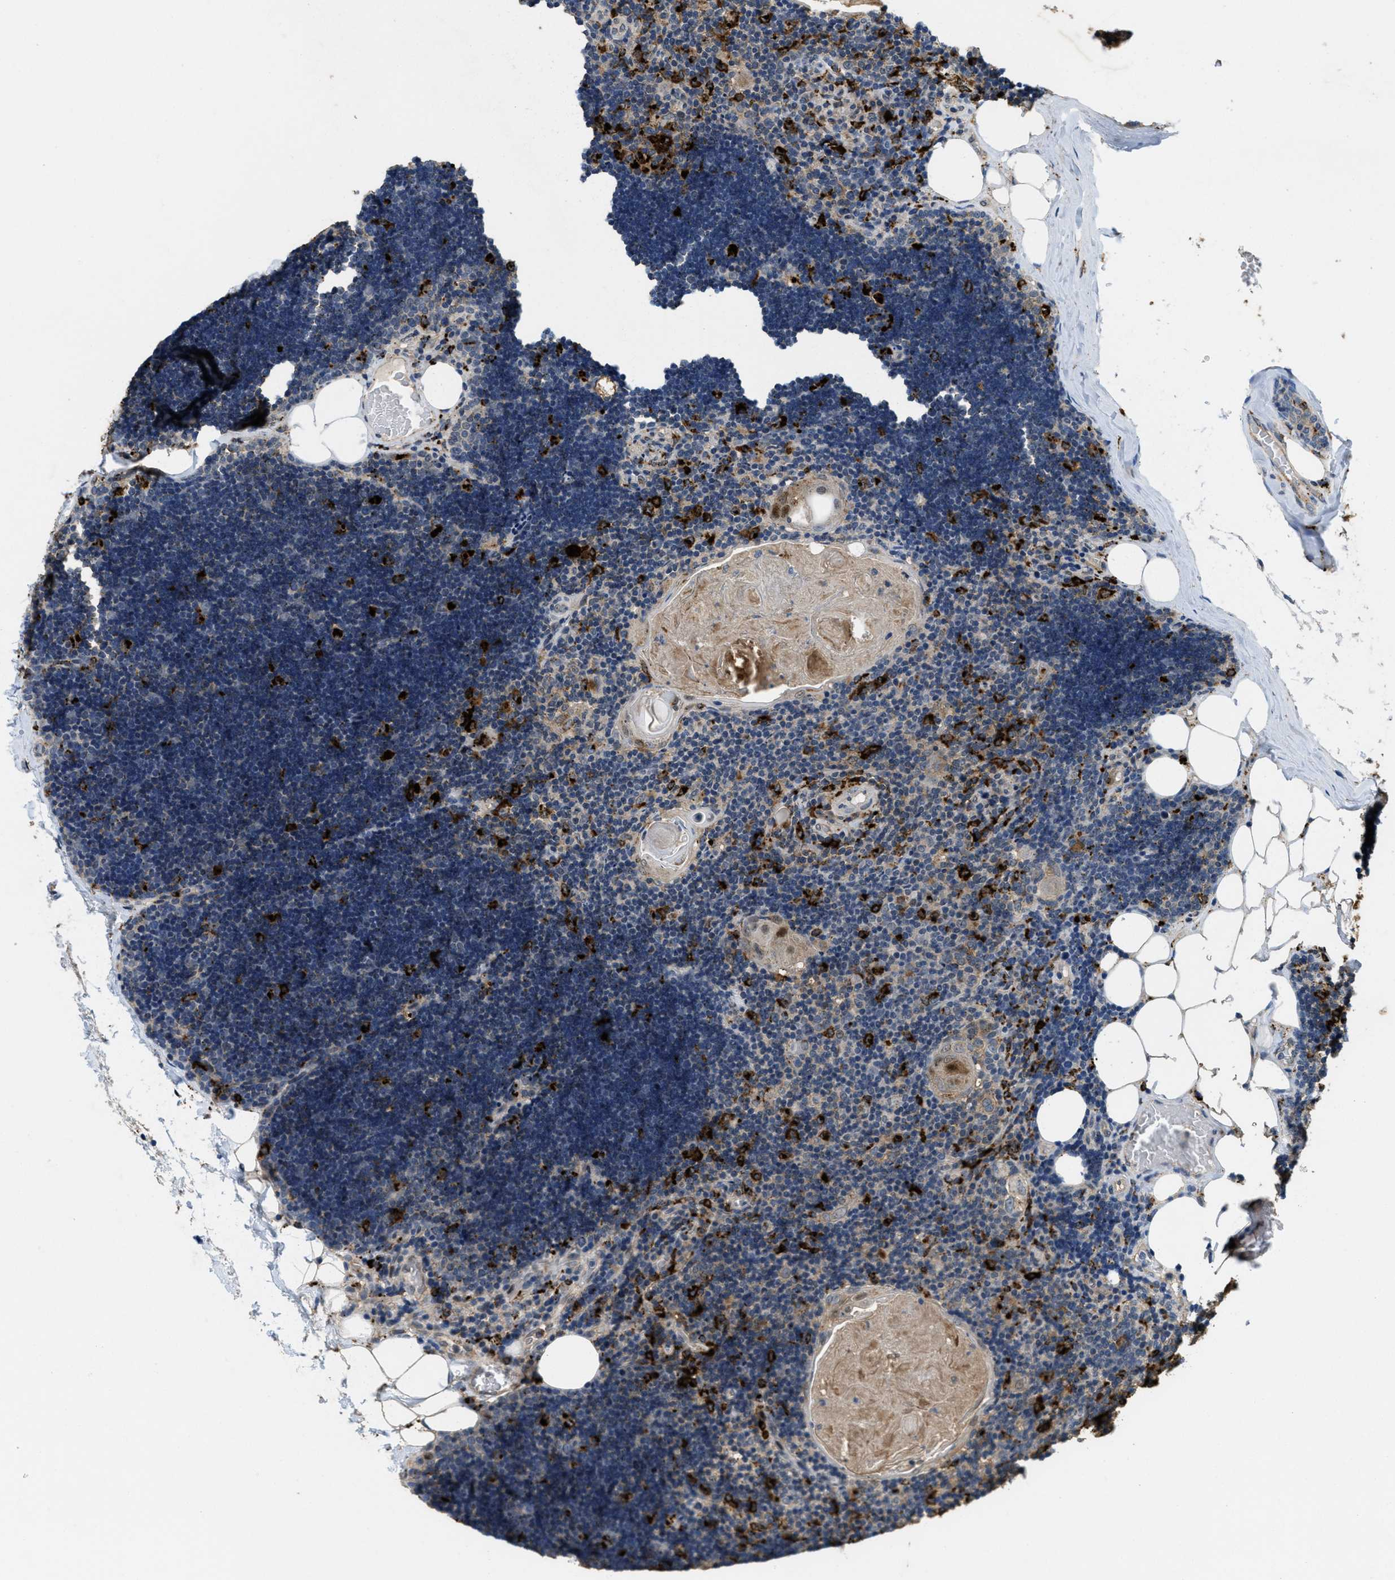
{"staining": {"intensity": "weak", "quantity": ">75%", "location": "cytoplasmic/membranous"}, "tissue": "lymph node", "cell_type": "Germinal center cells", "image_type": "normal", "snomed": [{"axis": "morphology", "description": "Normal tissue, NOS"}, {"axis": "topography", "description": "Lymph node"}], "caption": "A low amount of weak cytoplasmic/membranous positivity is appreciated in about >75% of germinal center cells in benign lymph node.", "gene": "BMPR2", "patient": {"sex": "male", "age": 33}}